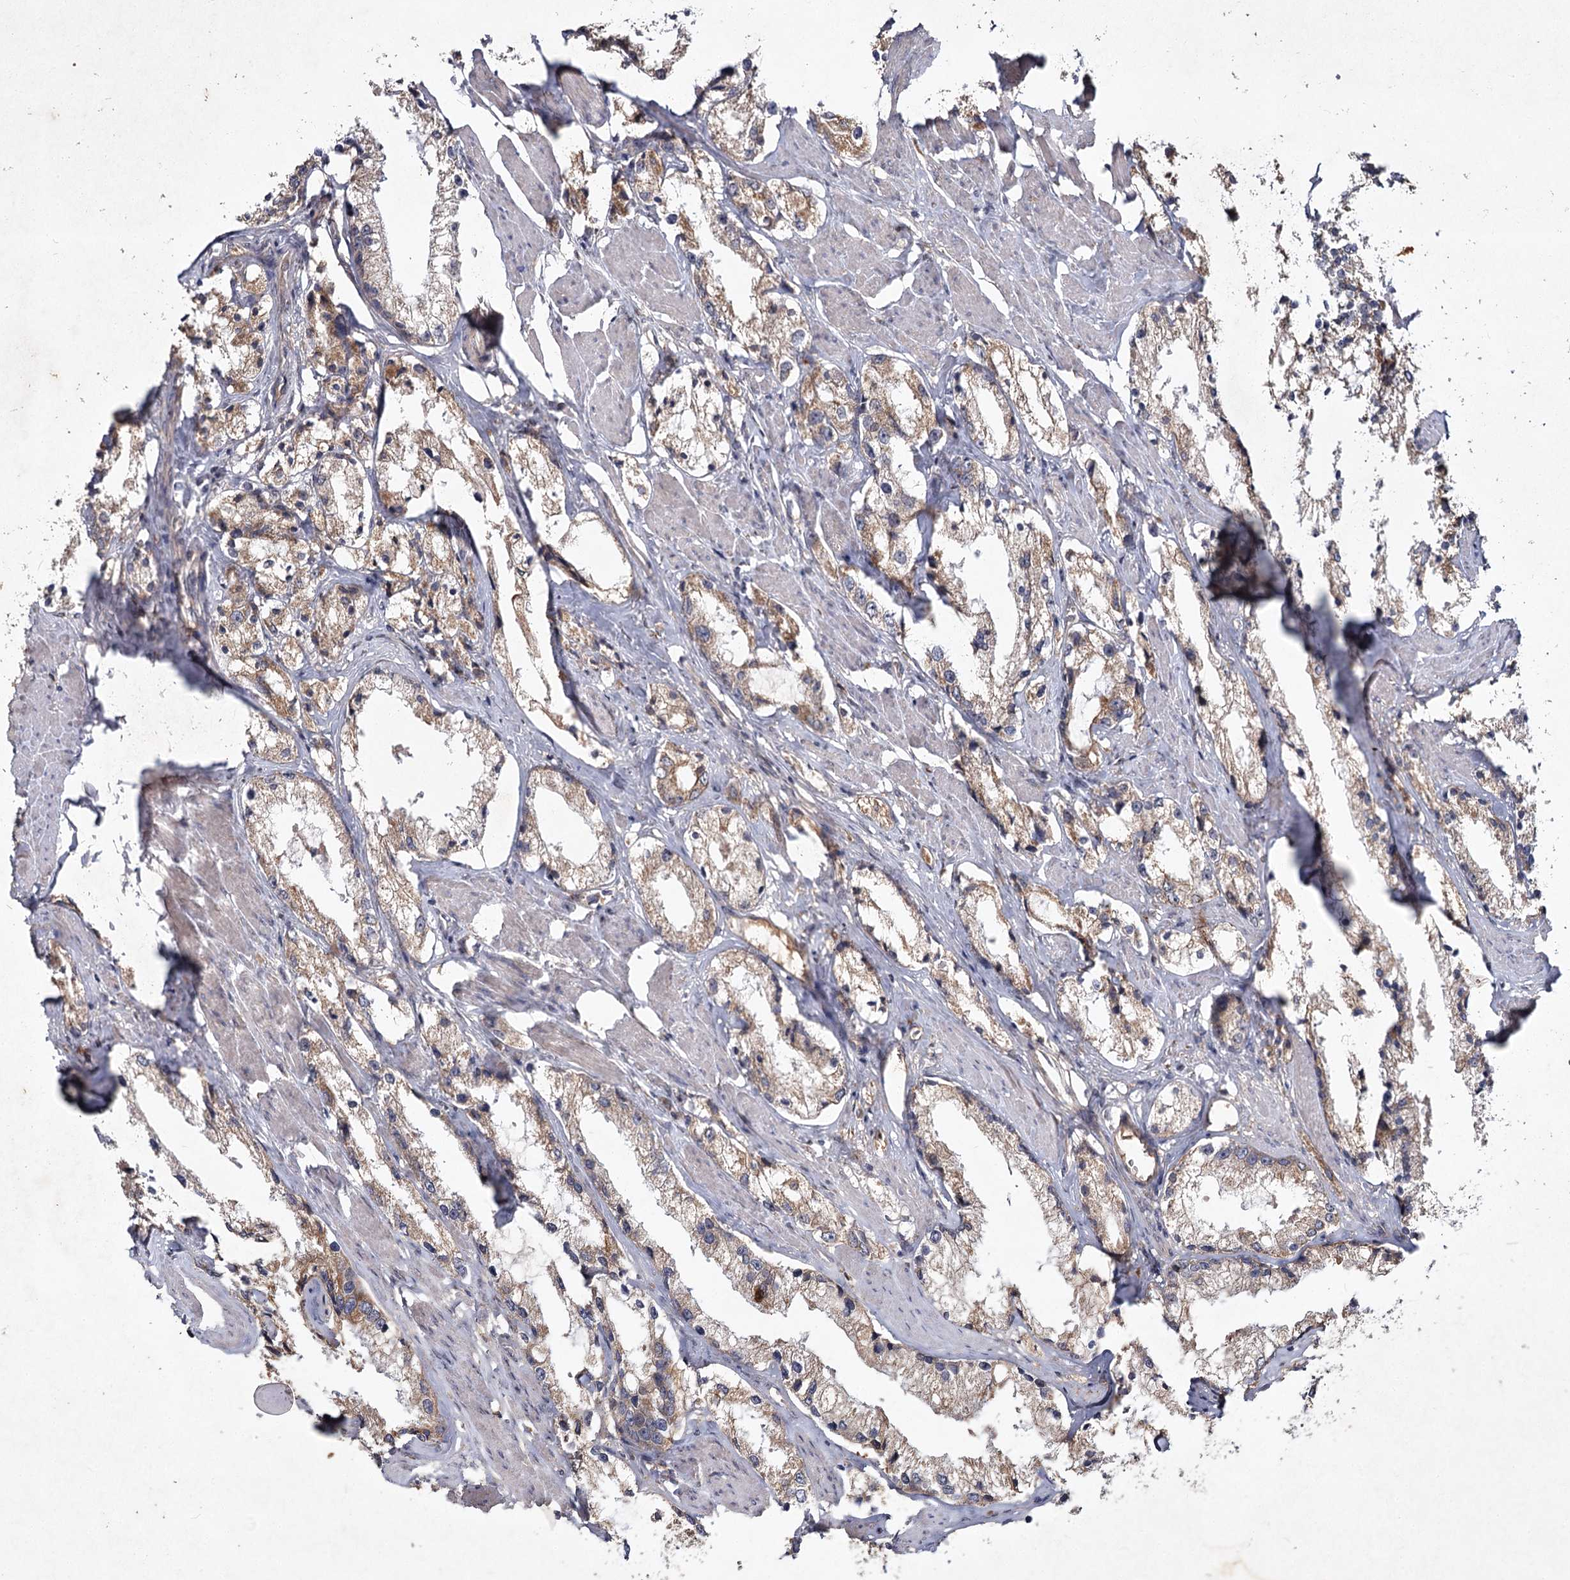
{"staining": {"intensity": "moderate", "quantity": "25%-75%", "location": "cytoplasmic/membranous"}, "tissue": "prostate cancer", "cell_type": "Tumor cells", "image_type": "cancer", "snomed": [{"axis": "morphology", "description": "Adenocarcinoma, High grade"}, {"axis": "topography", "description": "Prostate"}], "caption": "IHC image of prostate cancer (adenocarcinoma (high-grade)) stained for a protein (brown), which shows medium levels of moderate cytoplasmic/membranous positivity in approximately 25%-75% of tumor cells.", "gene": "MFN1", "patient": {"sex": "male", "age": 66}}